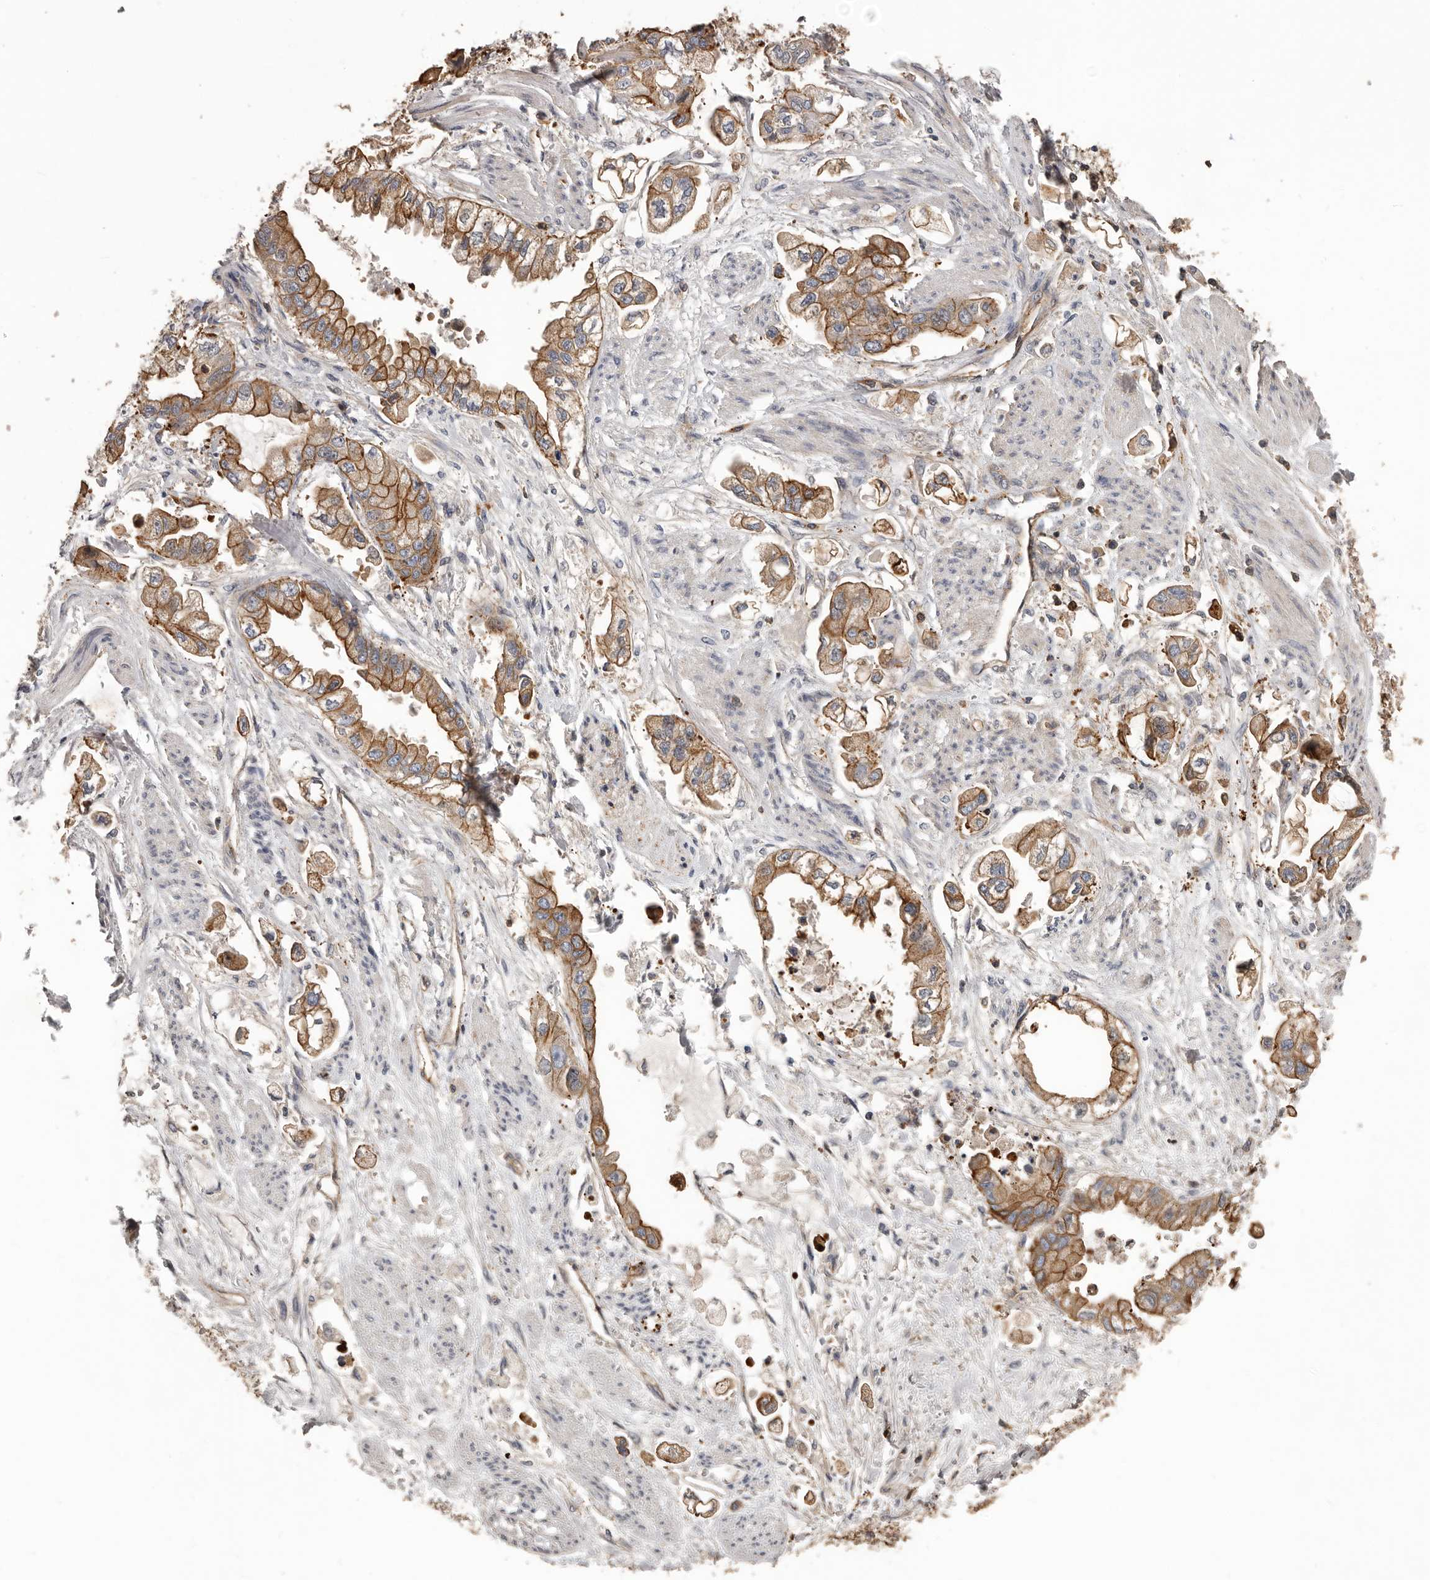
{"staining": {"intensity": "moderate", "quantity": ">75%", "location": "cytoplasmic/membranous"}, "tissue": "stomach cancer", "cell_type": "Tumor cells", "image_type": "cancer", "snomed": [{"axis": "morphology", "description": "Adenocarcinoma, NOS"}, {"axis": "topography", "description": "Stomach"}], "caption": "A micrograph of human stomach cancer (adenocarcinoma) stained for a protein displays moderate cytoplasmic/membranous brown staining in tumor cells.", "gene": "PNRC2", "patient": {"sex": "male", "age": 62}}